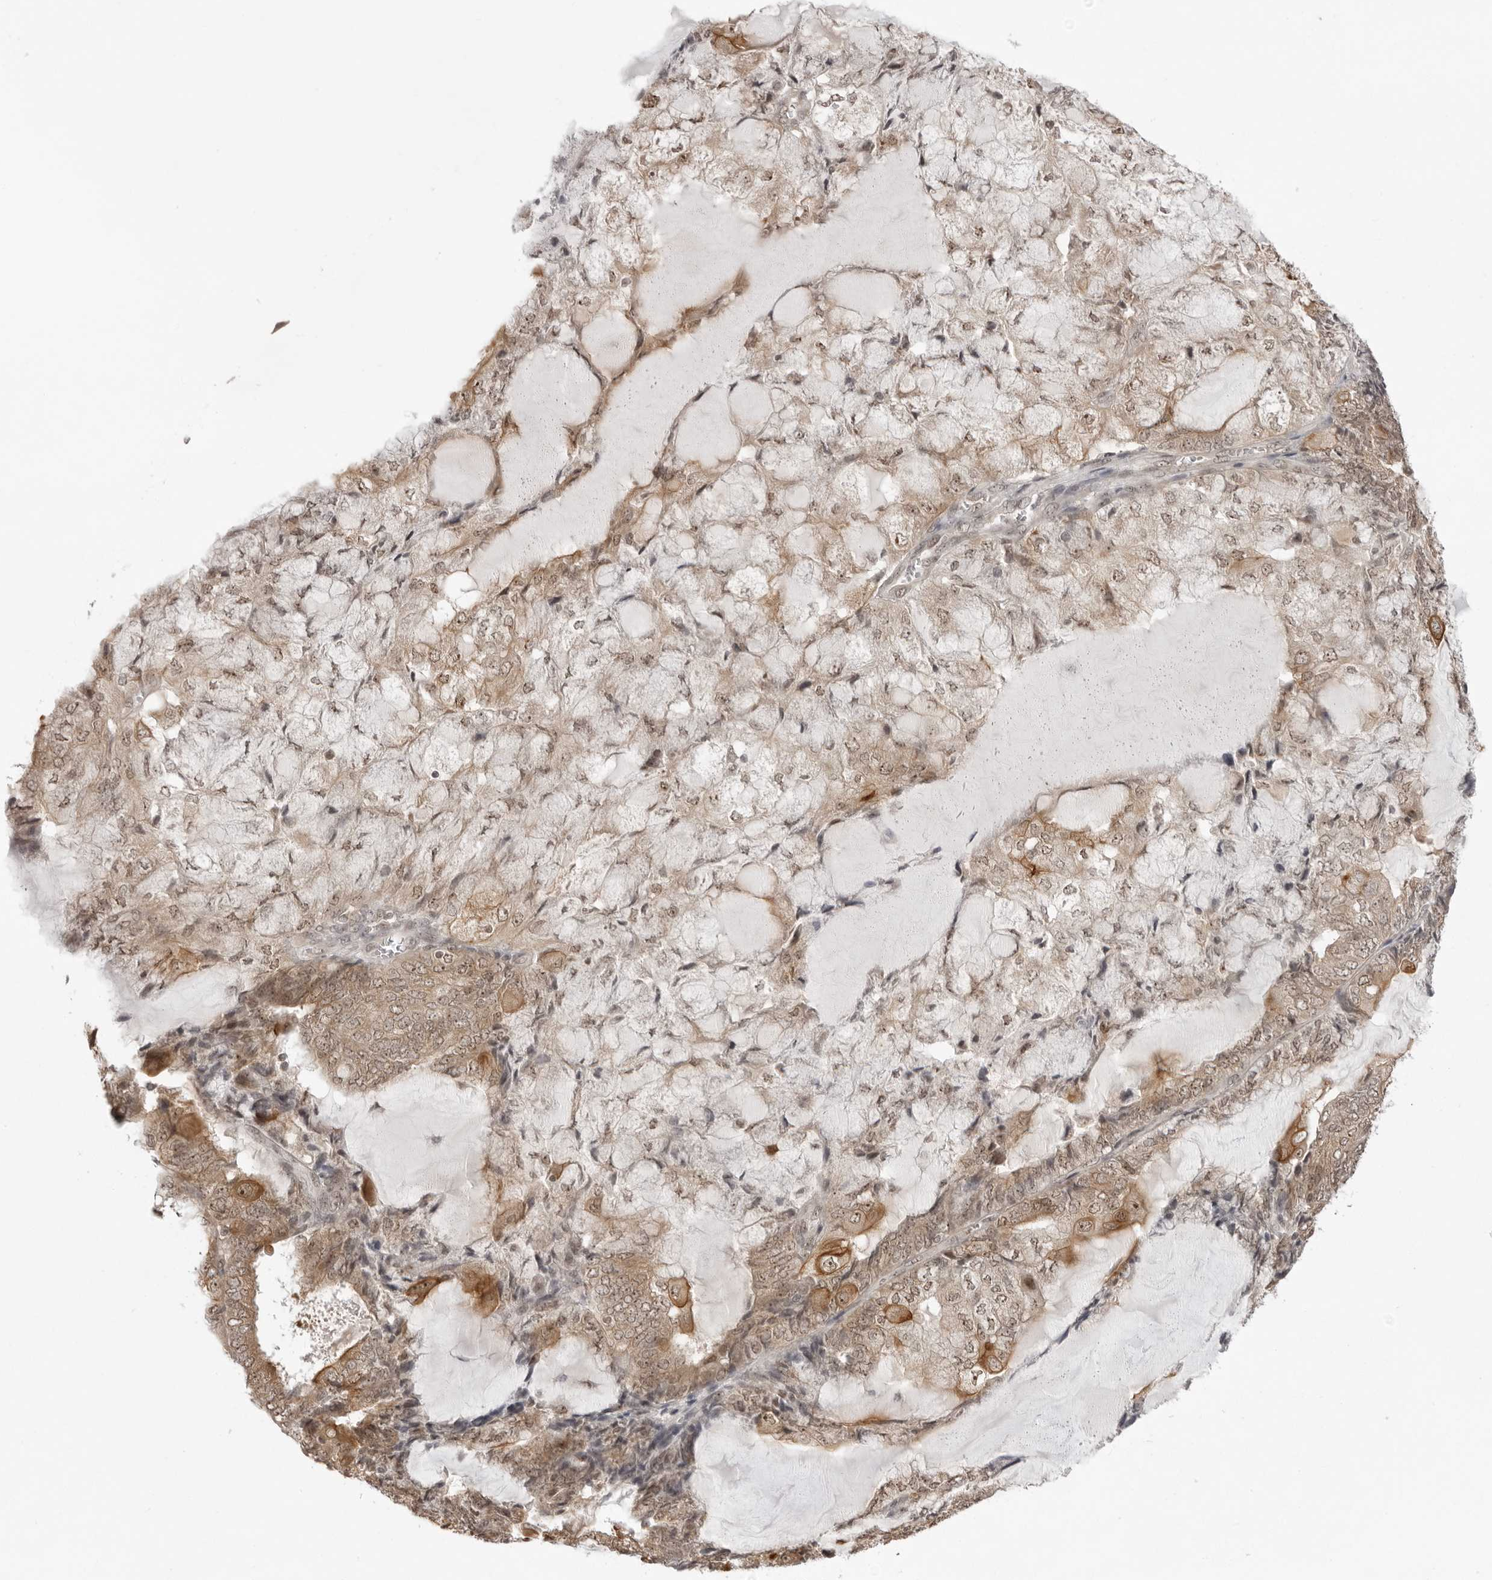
{"staining": {"intensity": "moderate", "quantity": ">75%", "location": "cytoplasmic/membranous,nuclear"}, "tissue": "endometrial cancer", "cell_type": "Tumor cells", "image_type": "cancer", "snomed": [{"axis": "morphology", "description": "Adenocarcinoma, NOS"}, {"axis": "topography", "description": "Endometrium"}], "caption": "DAB immunohistochemical staining of endometrial cancer (adenocarcinoma) exhibits moderate cytoplasmic/membranous and nuclear protein positivity in about >75% of tumor cells.", "gene": "EXOSC10", "patient": {"sex": "female", "age": 81}}